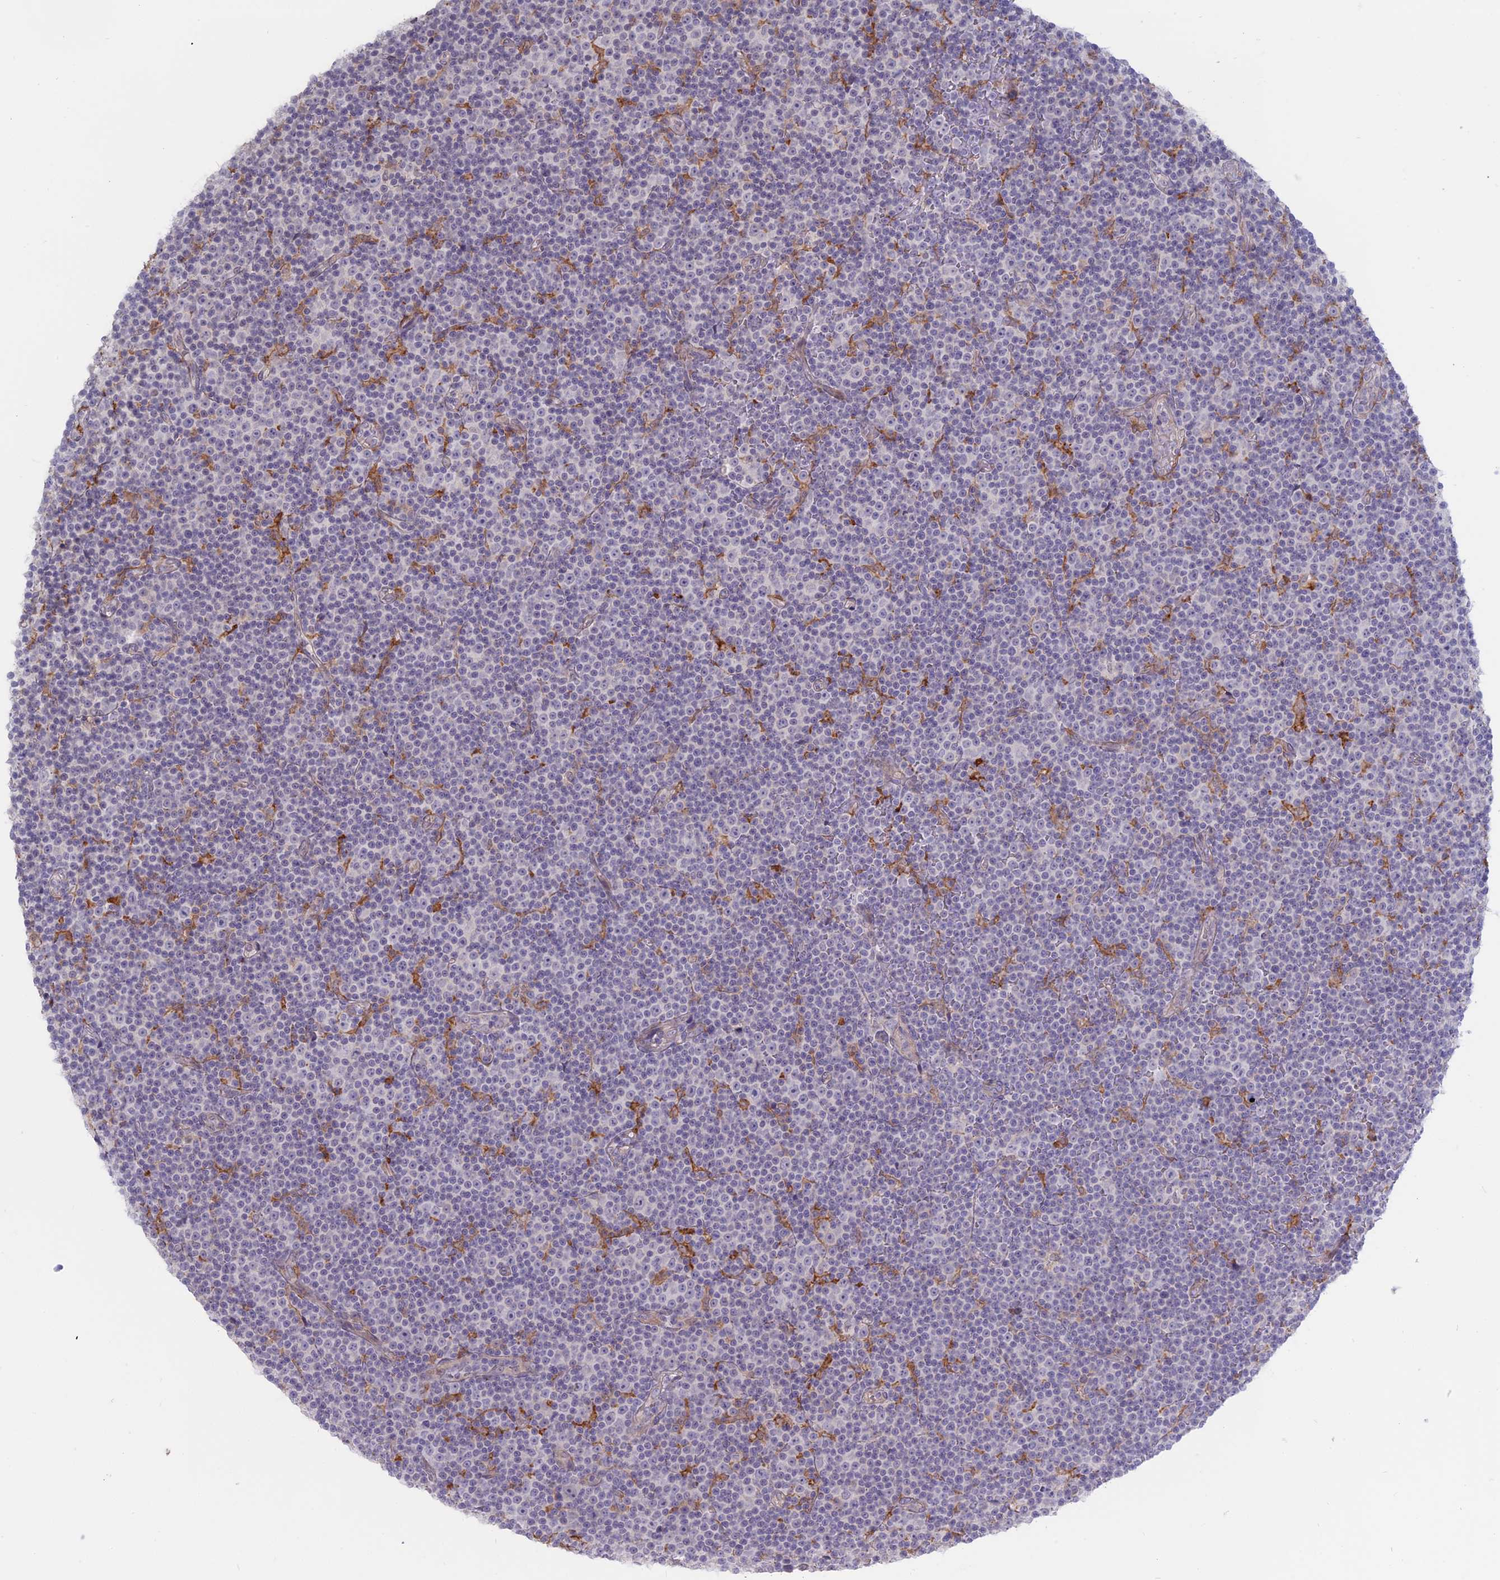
{"staining": {"intensity": "negative", "quantity": "none", "location": "none"}, "tissue": "lymphoma", "cell_type": "Tumor cells", "image_type": "cancer", "snomed": [{"axis": "morphology", "description": "Malignant lymphoma, non-Hodgkin's type, Low grade"}, {"axis": "topography", "description": "Lymph node"}], "caption": "This photomicrograph is of lymphoma stained with immunohistochemistry (IHC) to label a protein in brown with the nuclei are counter-stained blue. There is no staining in tumor cells.", "gene": "MYO5B", "patient": {"sex": "female", "age": 67}}